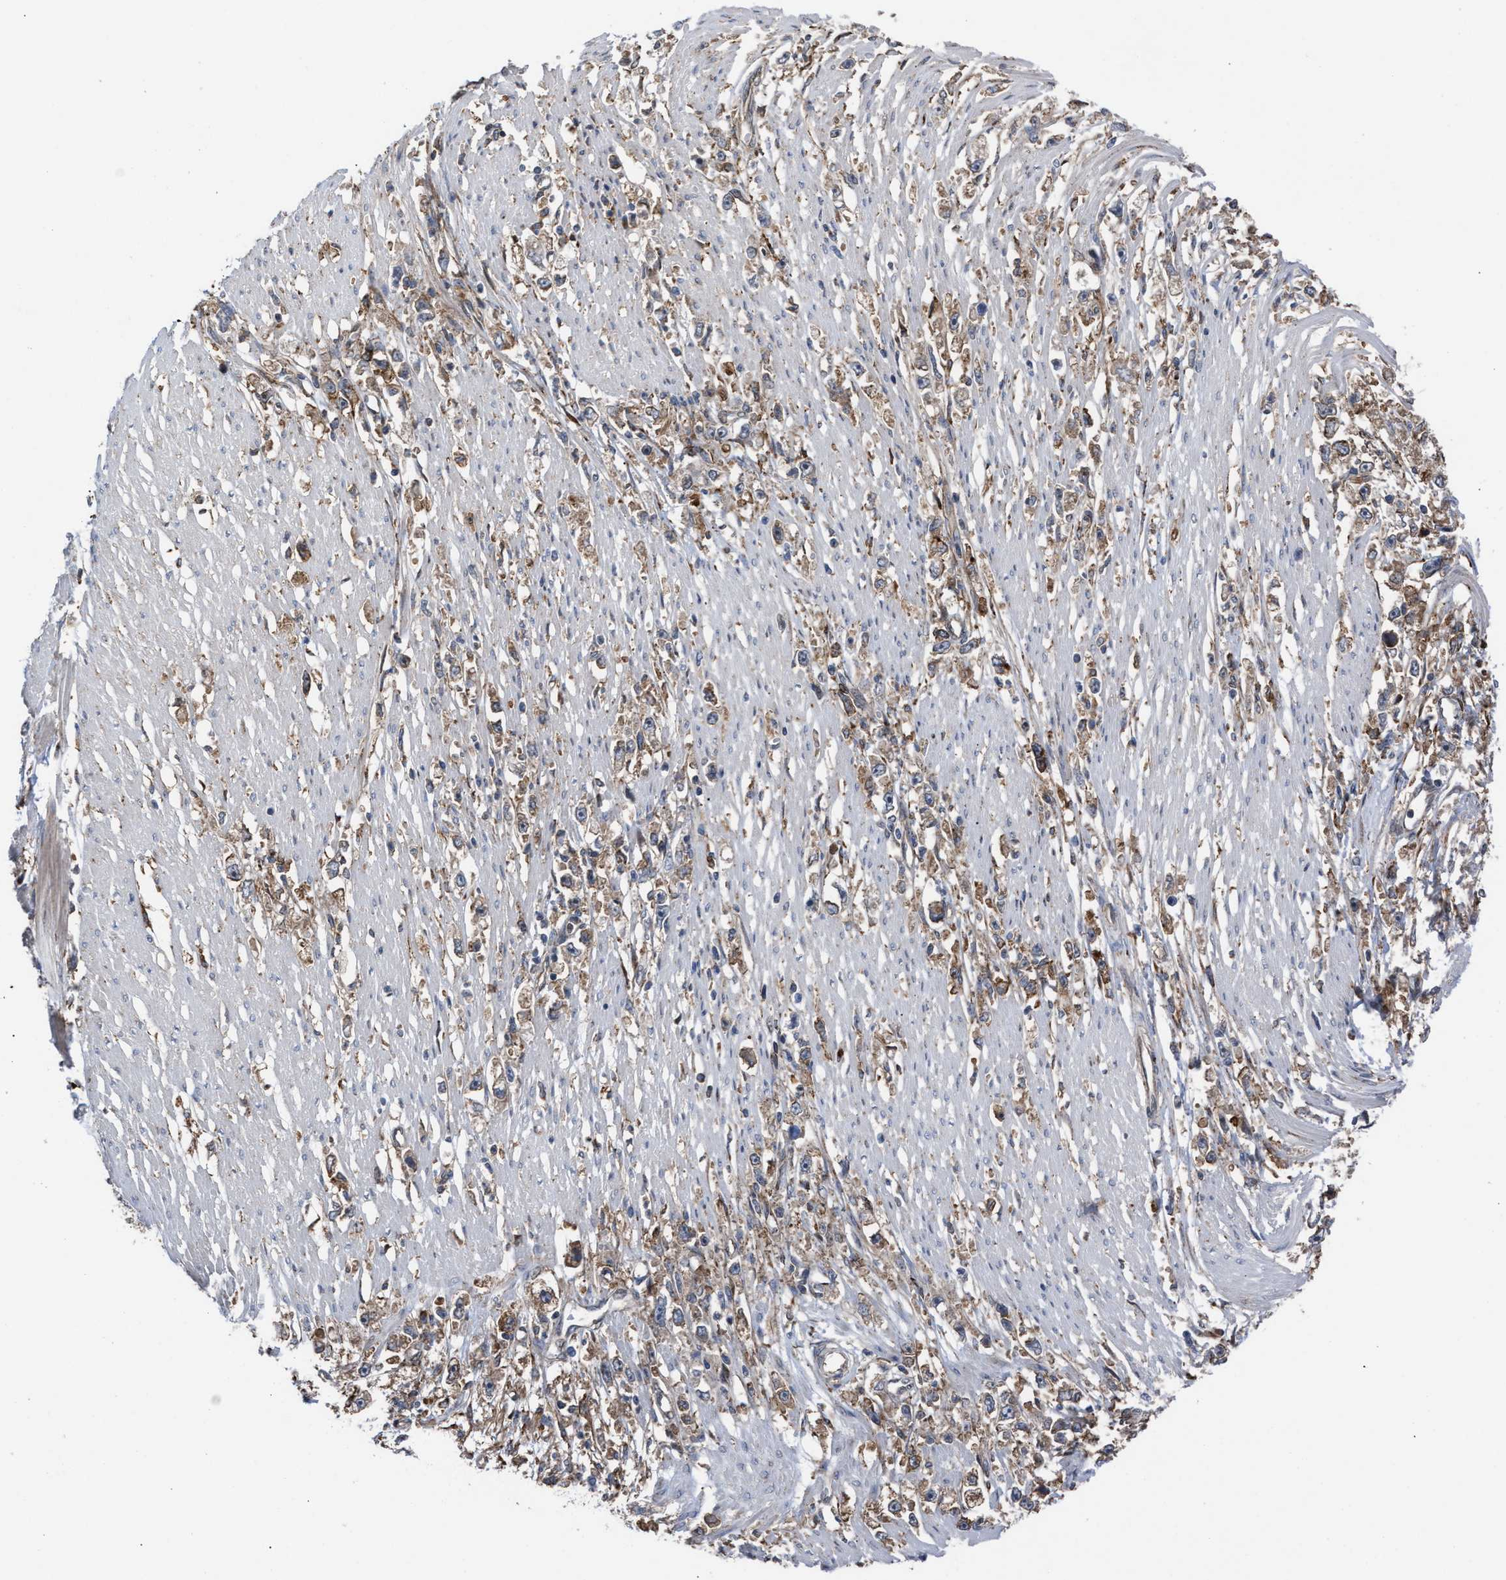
{"staining": {"intensity": "moderate", "quantity": ">75%", "location": "cytoplasmic/membranous"}, "tissue": "stomach cancer", "cell_type": "Tumor cells", "image_type": "cancer", "snomed": [{"axis": "morphology", "description": "Adenocarcinoma, NOS"}, {"axis": "topography", "description": "Stomach"}], "caption": "The photomicrograph displays a brown stain indicating the presence of a protein in the cytoplasmic/membranous of tumor cells in stomach cancer (adenocarcinoma). Using DAB (3,3'-diaminobenzidine) (brown) and hematoxylin (blue) stains, captured at high magnification using brightfield microscopy.", "gene": "TP53BP2", "patient": {"sex": "female", "age": 59}}